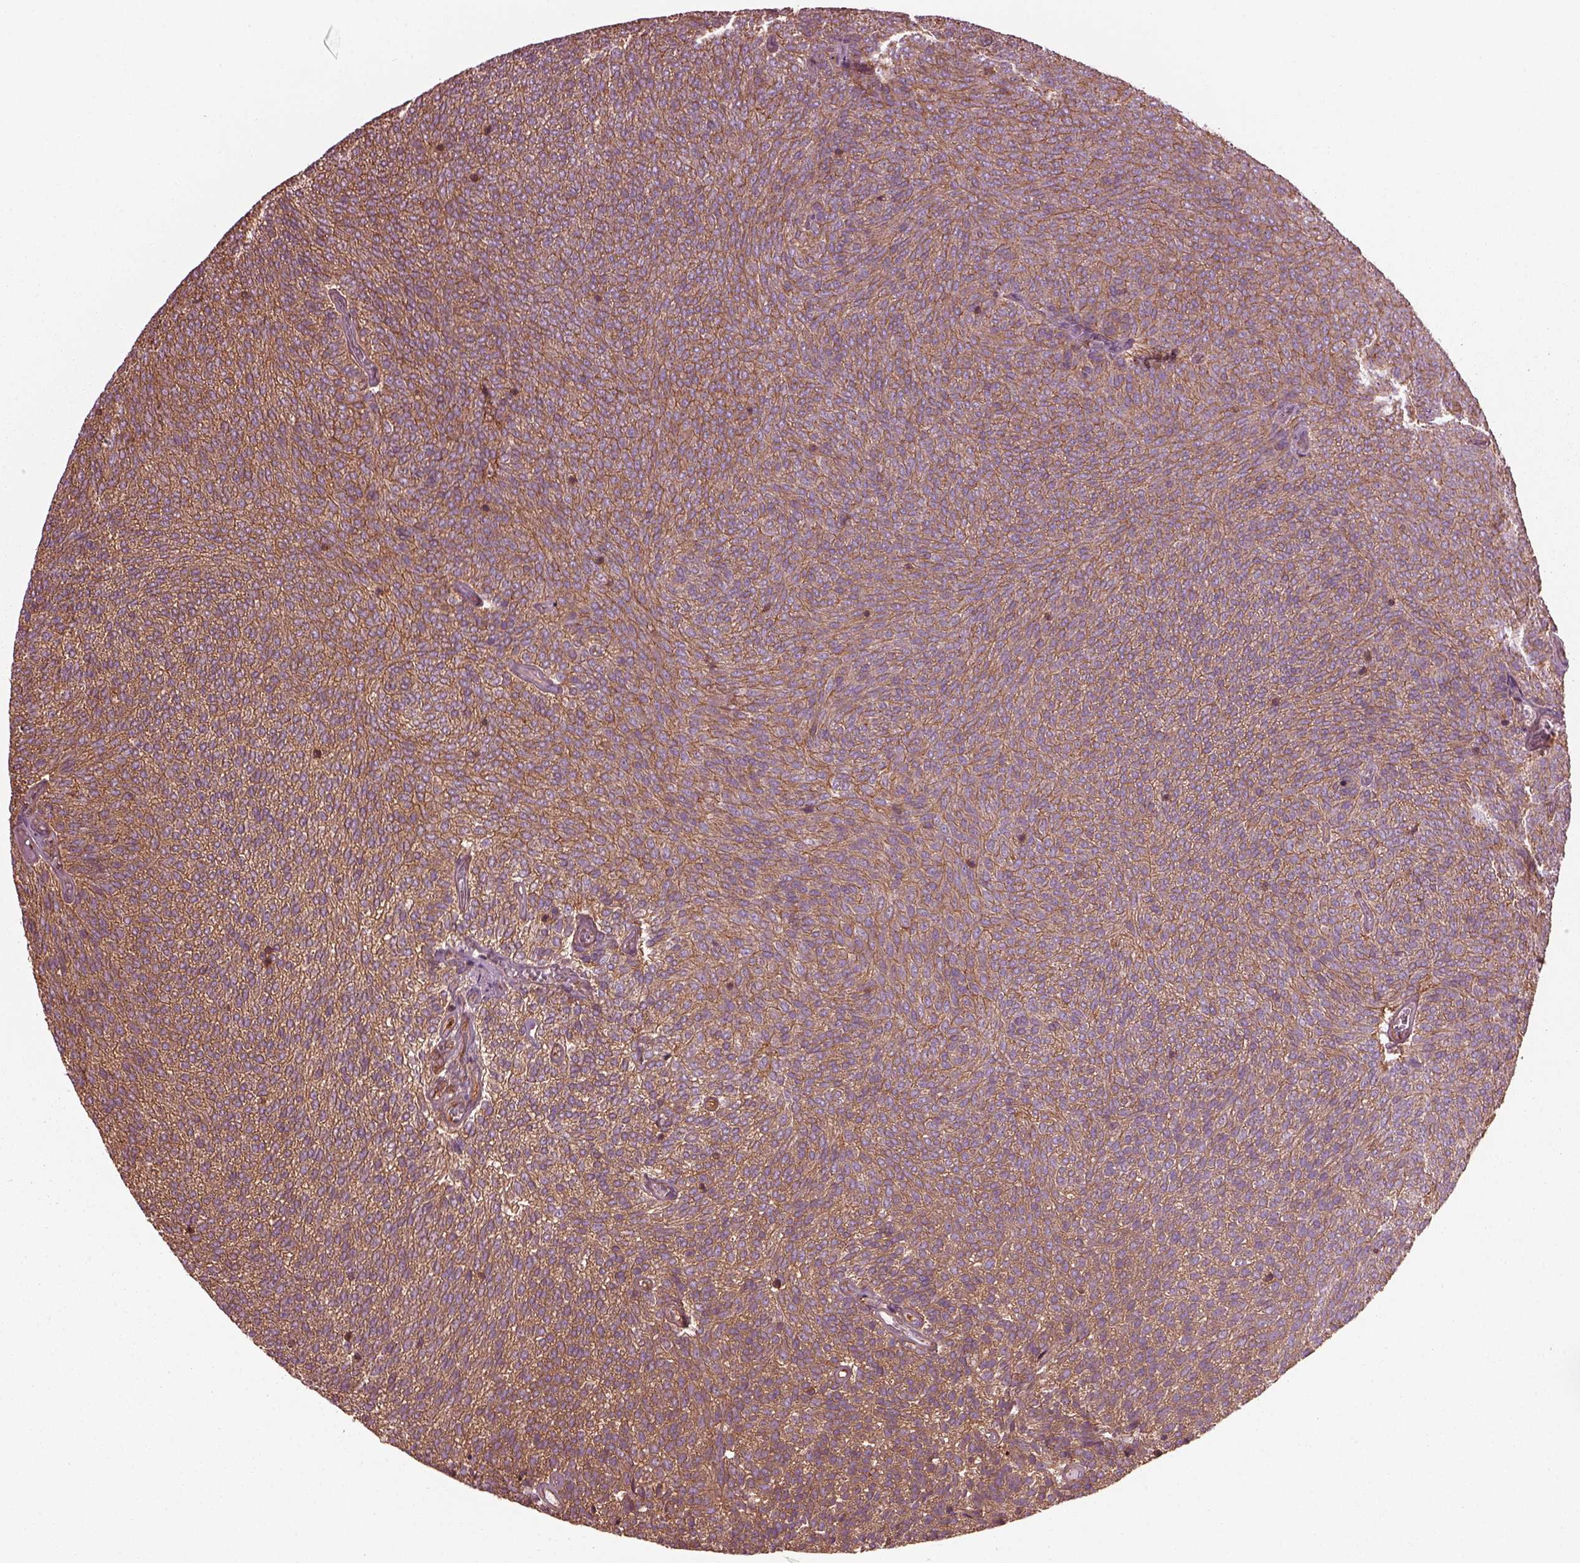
{"staining": {"intensity": "moderate", "quantity": ">75%", "location": "cytoplasmic/membranous"}, "tissue": "urothelial cancer", "cell_type": "Tumor cells", "image_type": "cancer", "snomed": [{"axis": "morphology", "description": "Urothelial carcinoma, Low grade"}, {"axis": "topography", "description": "Urinary bladder"}], "caption": "An image of urothelial cancer stained for a protein reveals moderate cytoplasmic/membranous brown staining in tumor cells. Using DAB (3,3'-diaminobenzidine) (brown) and hematoxylin (blue) stains, captured at high magnification using brightfield microscopy.", "gene": "MYL6", "patient": {"sex": "male", "age": 77}}